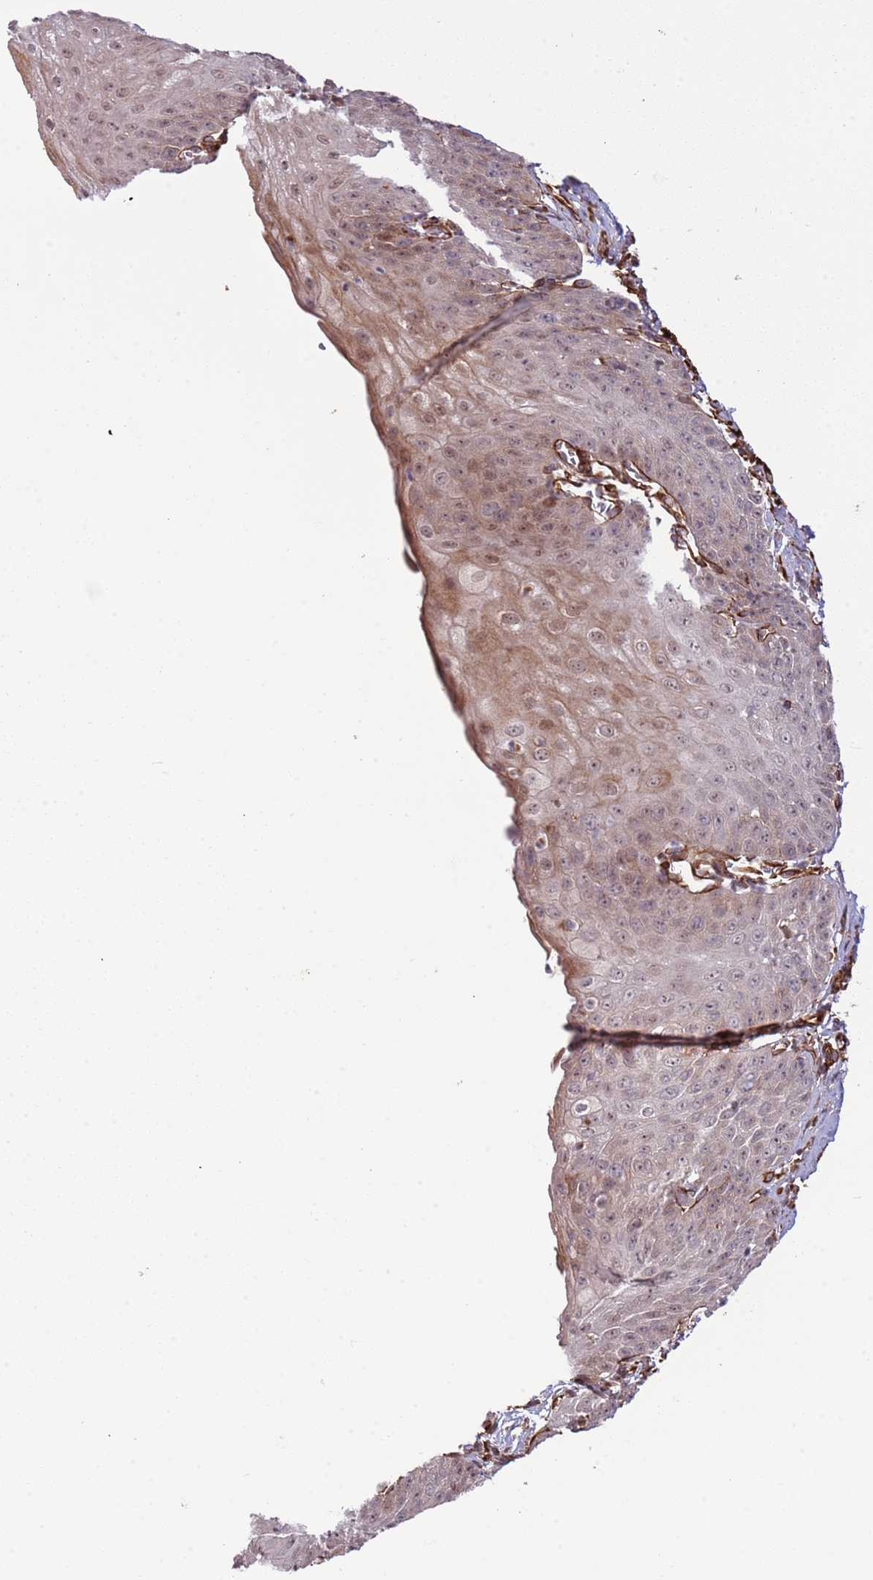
{"staining": {"intensity": "moderate", "quantity": "25%-75%", "location": "cytoplasmic/membranous,nuclear"}, "tissue": "esophagus", "cell_type": "Squamous epithelial cells", "image_type": "normal", "snomed": [{"axis": "morphology", "description": "Normal tissue, NOS"}, {"axis": "topography", "description": "Esophagus"}], "caption": "Immunohistochemical staining of benign esophagus displays medium levels of moderate cytoplasmic/membranous,nuclear positivity in about 25%-75% of squamous epithelial cells.", "gene": "NEK3", "patient": {"sex": "male", "age": 71}}